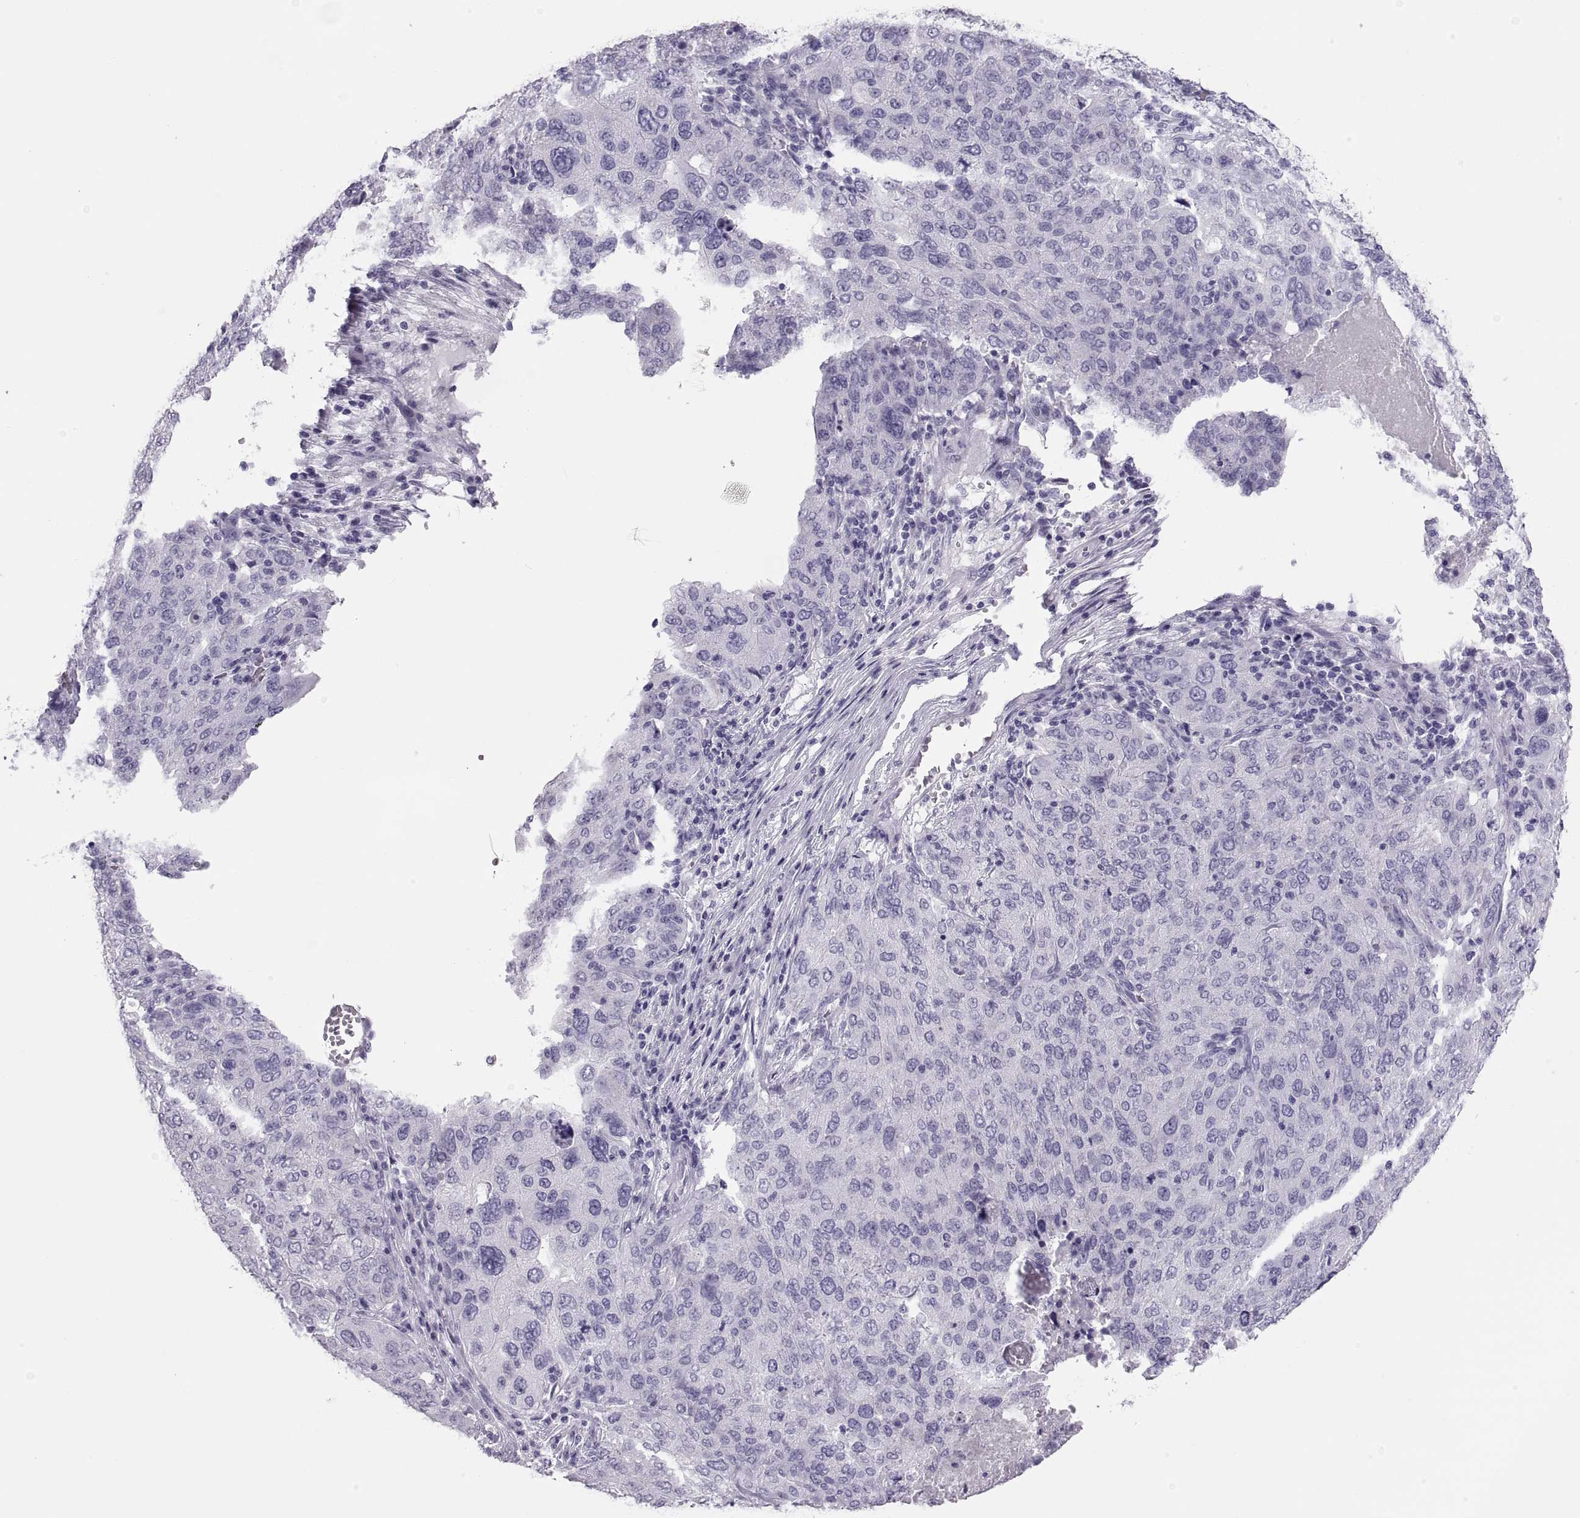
{"staining": {"intensity": "negative", "quantity": "none", "location": "none"}, "tissue": "ovarian cancer", "cell_type": "Tumor cells", "image_type": "cancer", "snomed": [{"axis": "morphology", "description": "Carcinoma, endometroid"}, {"axis": "topography", "description": "Ovary"}], "caption": "Immunohistochemistry (IHC) of human endometroid carcinoma (ovarian) demonstrates no positivity in tumor cells.", "gene": "SEMG1", "patient": {"sex": "female", "age": 58}}